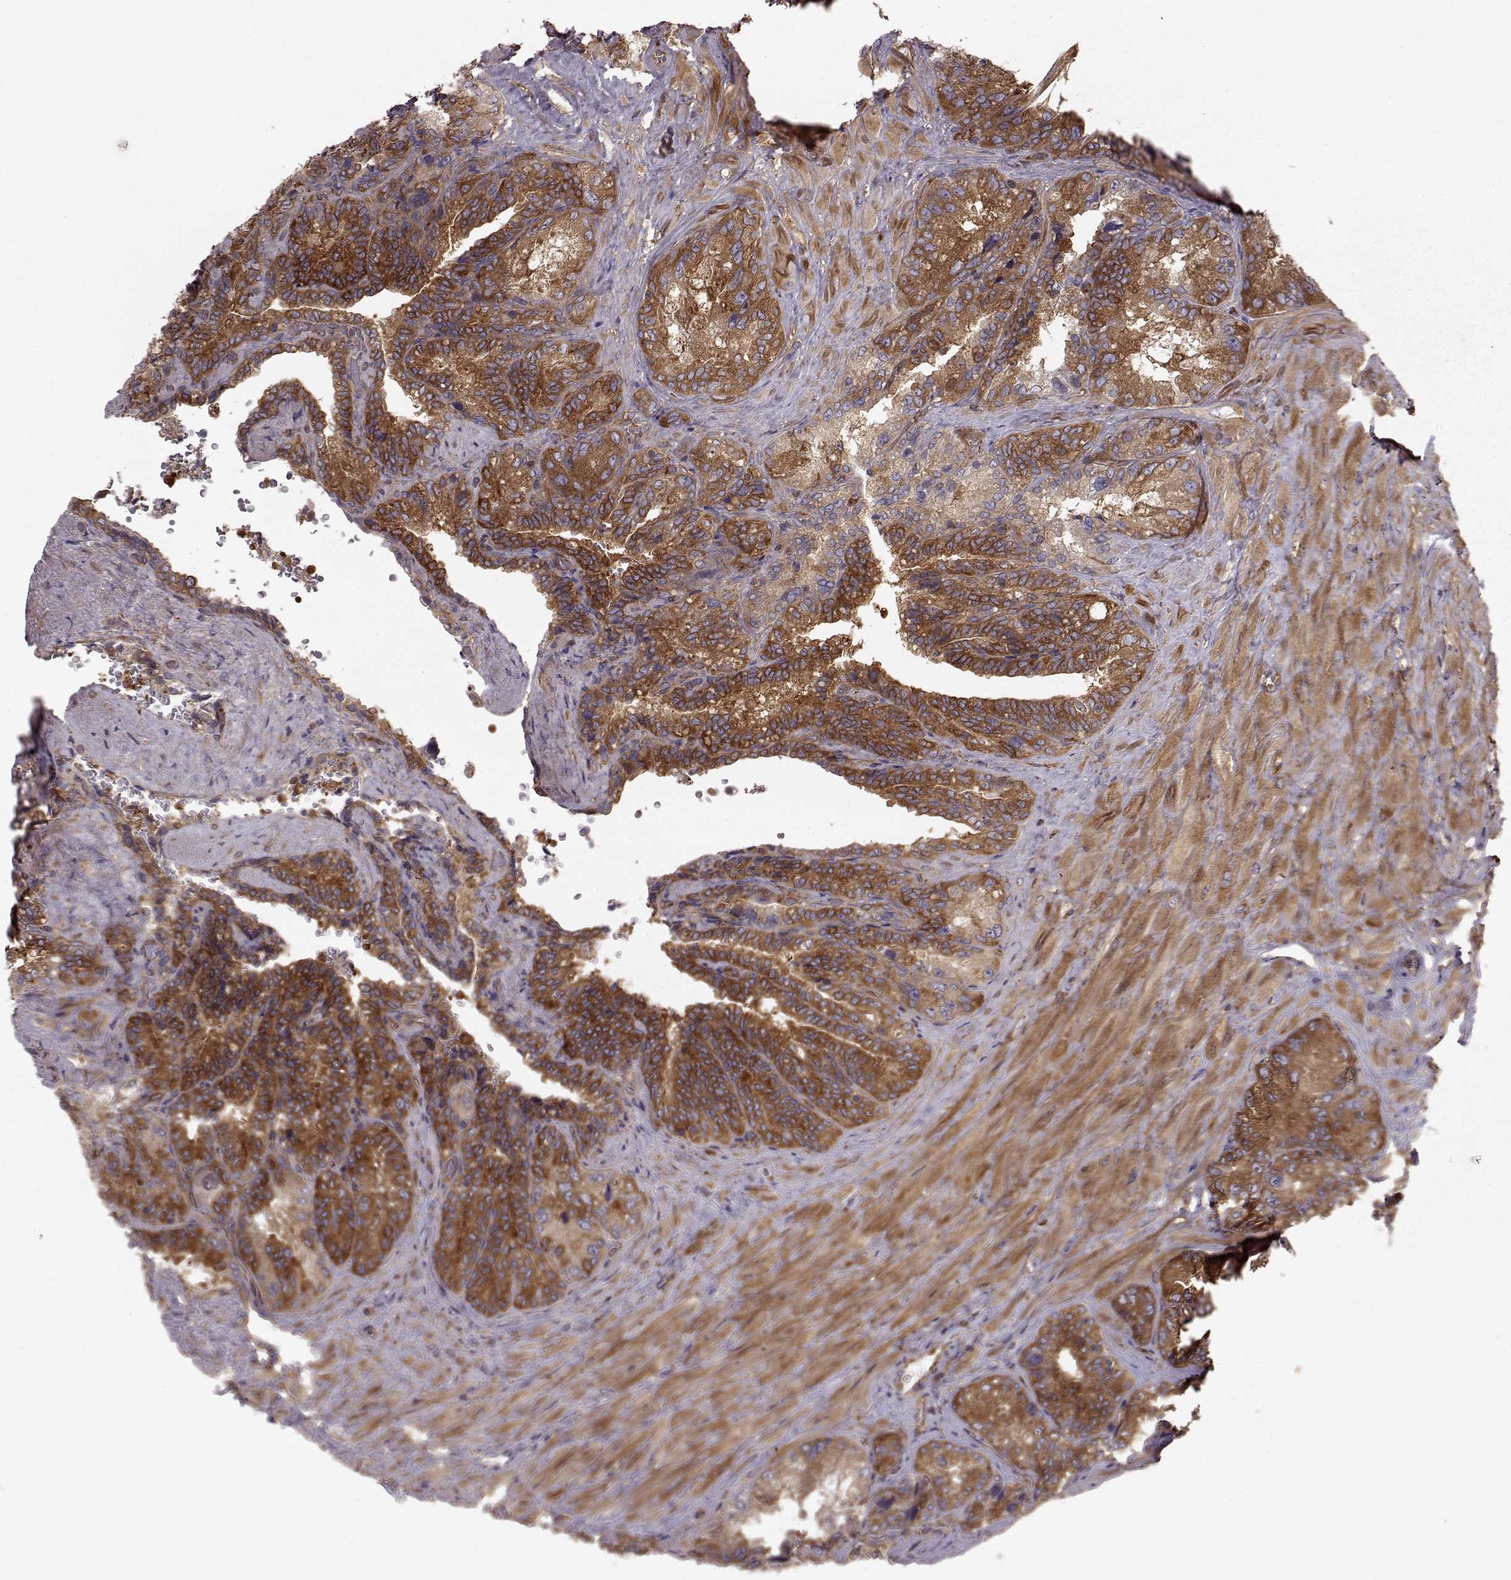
{"staining": {"intensity": "moderate", "quantity": ">75%", "location": "cytoplasmic/membranous"}, "tissue": "seminal vesicle", "cell_type": "Glandular cells", "image_type": "normal", "snomed": [{"axis": "morphology", "description": "Normal tissue, NOS"}, {"axis": "topography", "description": "Seminal veicle"}], "caption": "This image exhibits immunohistochemistry staining of benign human seminal vesicle, with medium moderate cytoplasmic/membranous expression in about >75% of glandular cells.", "gene": "RABGAP1", "patient": {"sex": "male", "age": 69}}